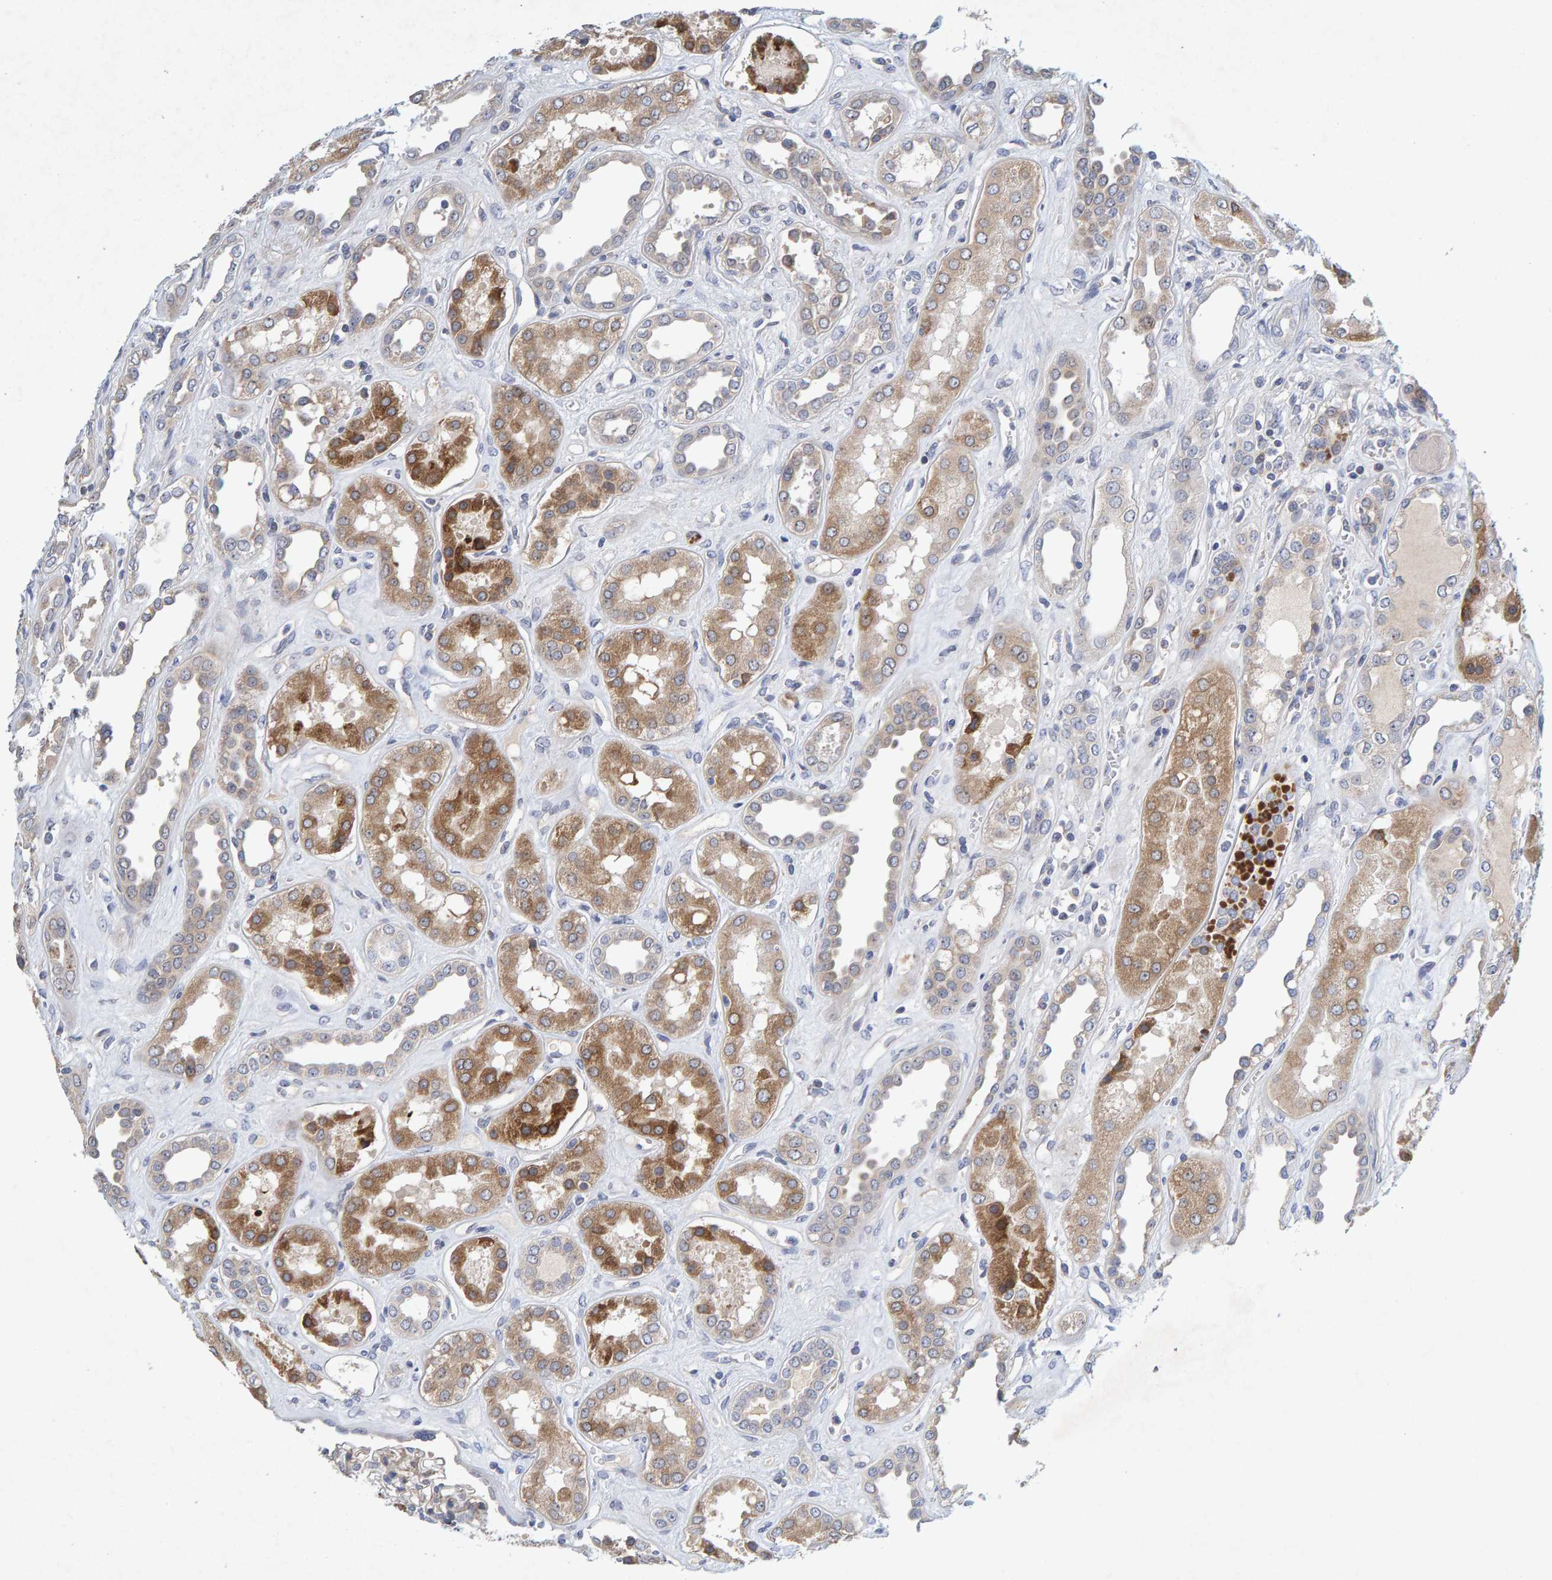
{"staining": {"intensity": "weak", "quantity": "<25%", "location": "cytoplasmic/membranous"}, "tissue": "kidney", "cell_type": "Cells in glomeruli", "image_type": "normal", "snomed": [{"axis": "morphology", "description": "Normal tissue, NOS"}, {"axis": "topography", "description": "Kidney"}], "caption": "This is an immunohistochemistry image of benign kidney. There is no expression in cells in glomeruli.", "gene": "ZNF77", "patient": {"sex": "male", "age": 59}}